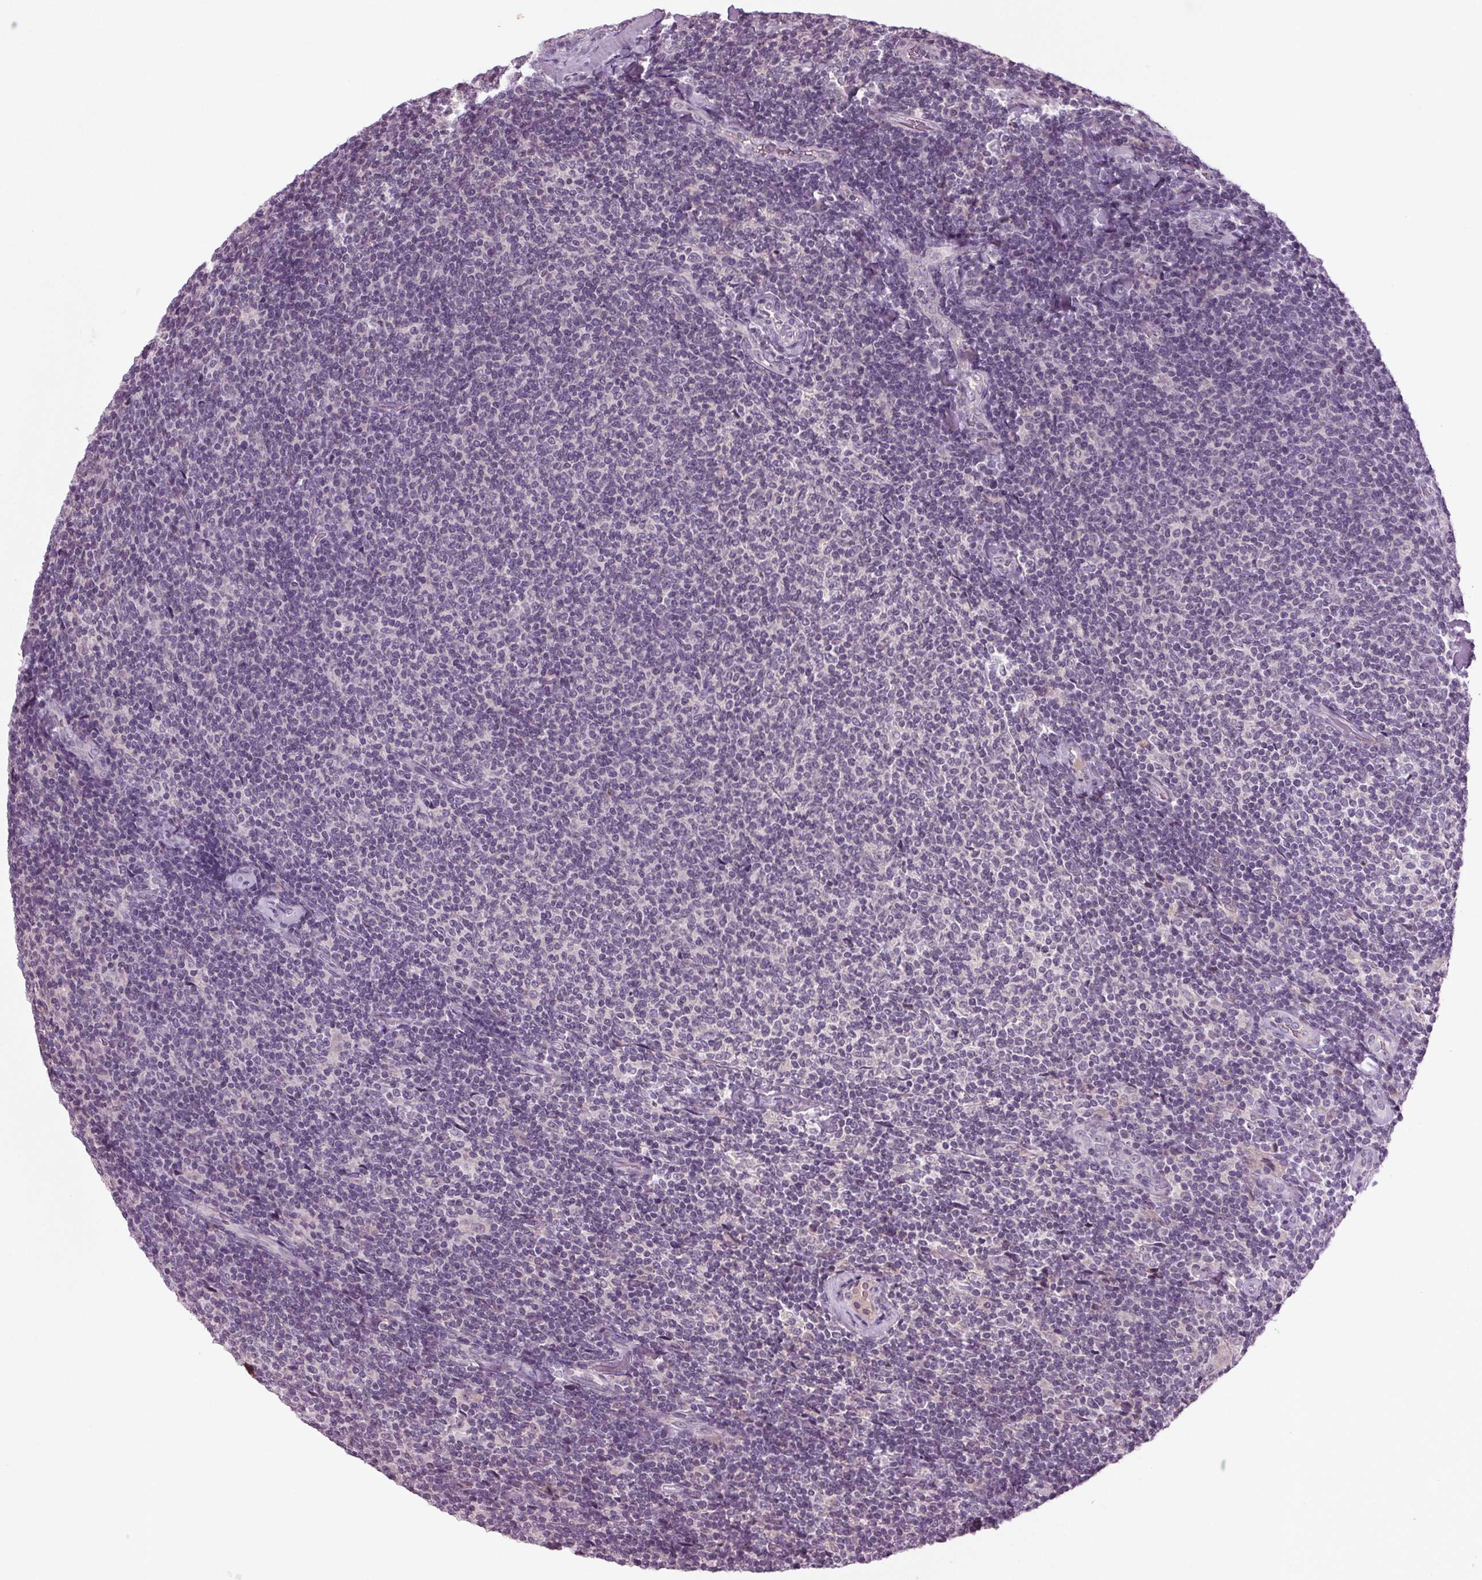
{"staining": {"intensity": "negative", "quantity": "none", "location": "none"}, "tissue": "lymphoma", "cell_type": "Tumor cells", "image_type": "cancer", "snomed": [{"axis": "morphology", "description": "Malignant lymphoma, non-Hodgkin's type, Low grade"}, {"axis": "topography", "description": "Lymph node"}], "caption": "Tumor cells are negative for brown protein staining in malignant lymphoma, non-Hodgkin's type (low-grade). (Brightfield microscopy of DAB (3,3'-diaminobenzidine) IHC at high magnification).", "gene": "BHLHE22", "patient": {"sex": "male", "age": 52}}